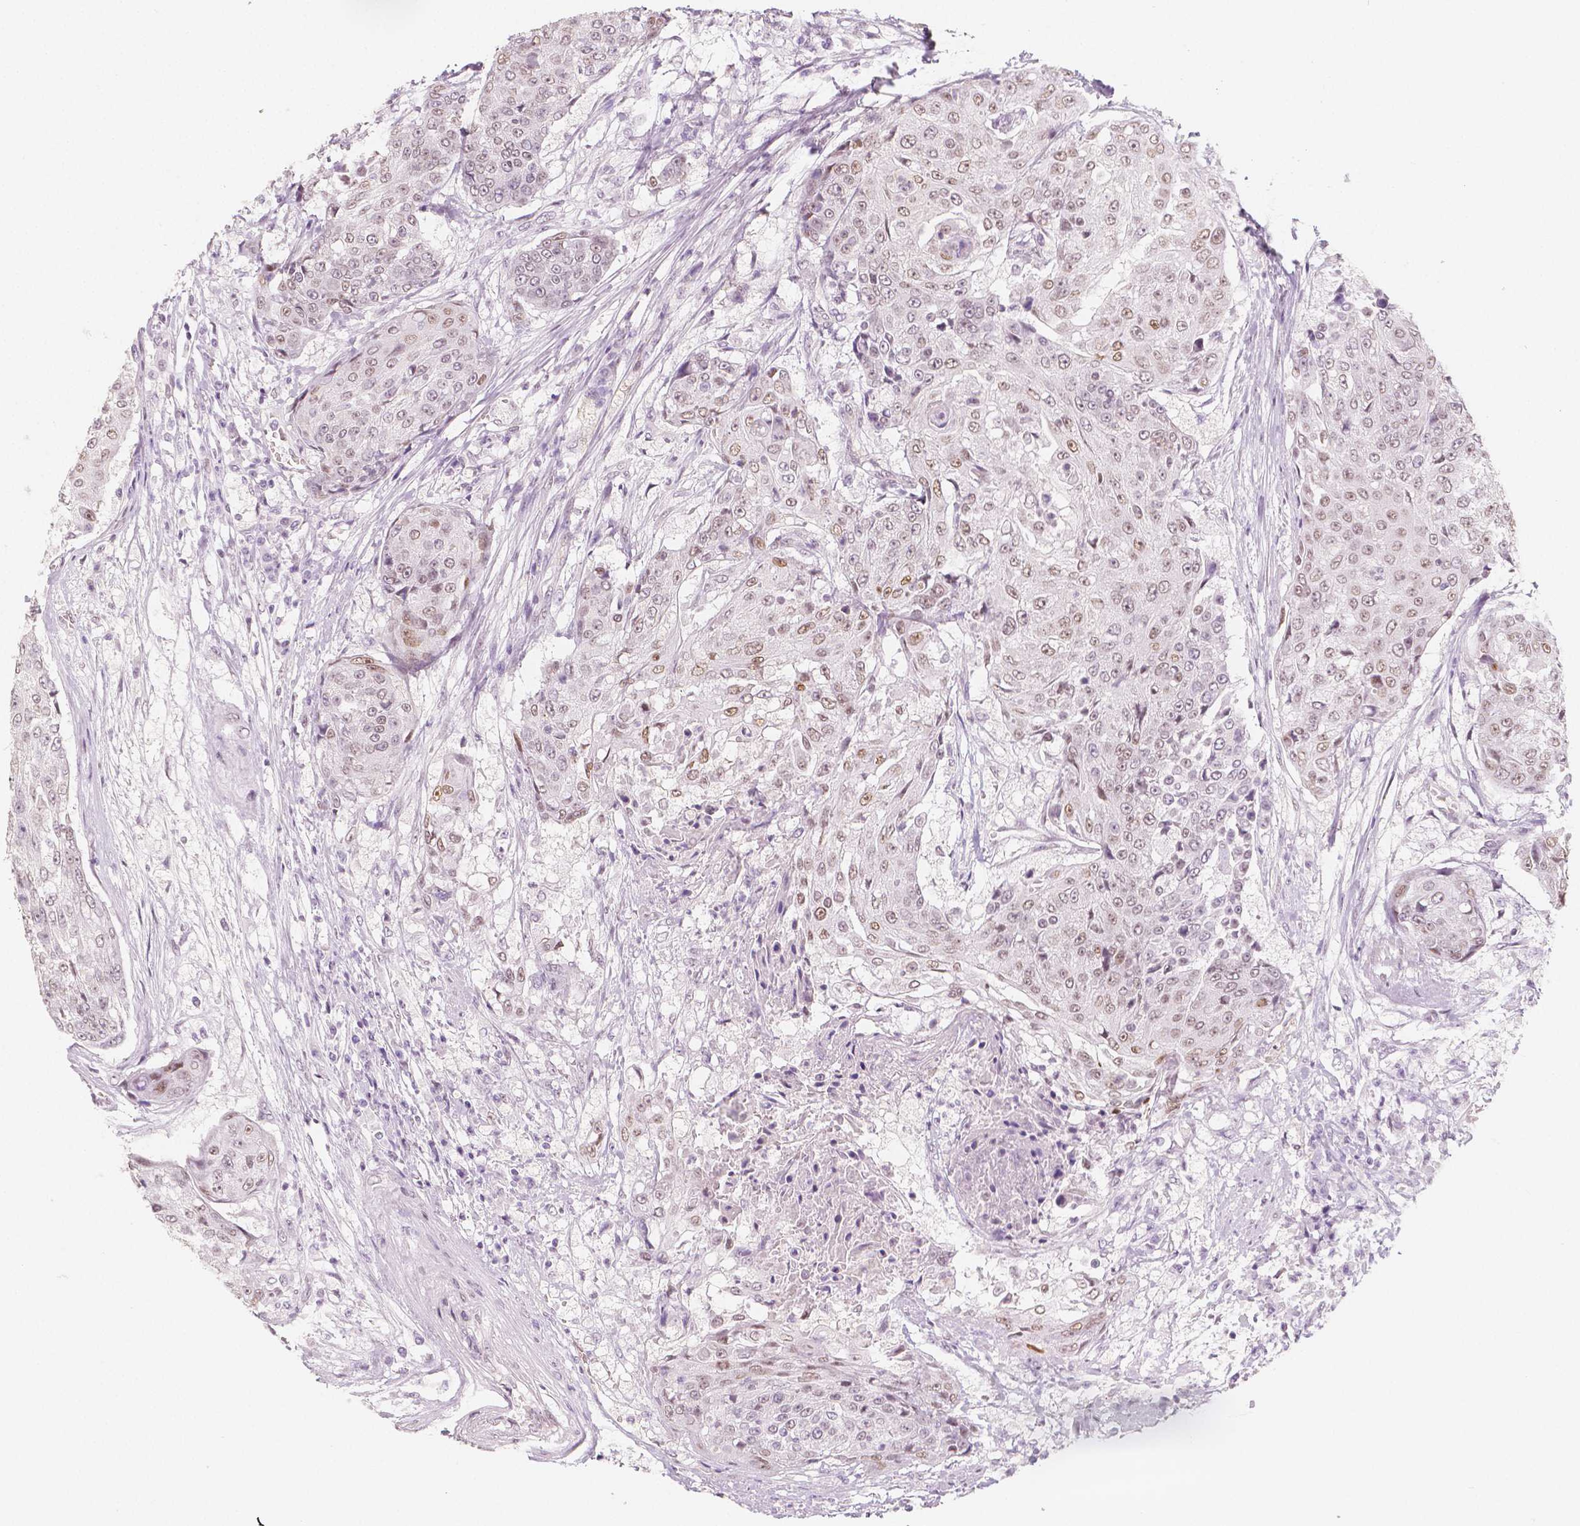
{"staining": {"intensity": "weak", "quantity": "25%-75%", "location": "nuclear"}, "tissue": "urothelial cancer", "cell_type": "Tumor cells", "image_type": "cancer", "snomed": [{"axis": "morphology", "description": "Urothelial carcinoma, High grade"}, {"axis": "topography", "description": "Urinary bladder"}], "caption": "The micrograph exhibits immunohistochemical staining of urothelial cancer. There is weak nuclear expression is seen in approximately 25%-75% of tumor cells.", "gene": "KDM5B", "patient": {"sex": "female", "age": 63}}